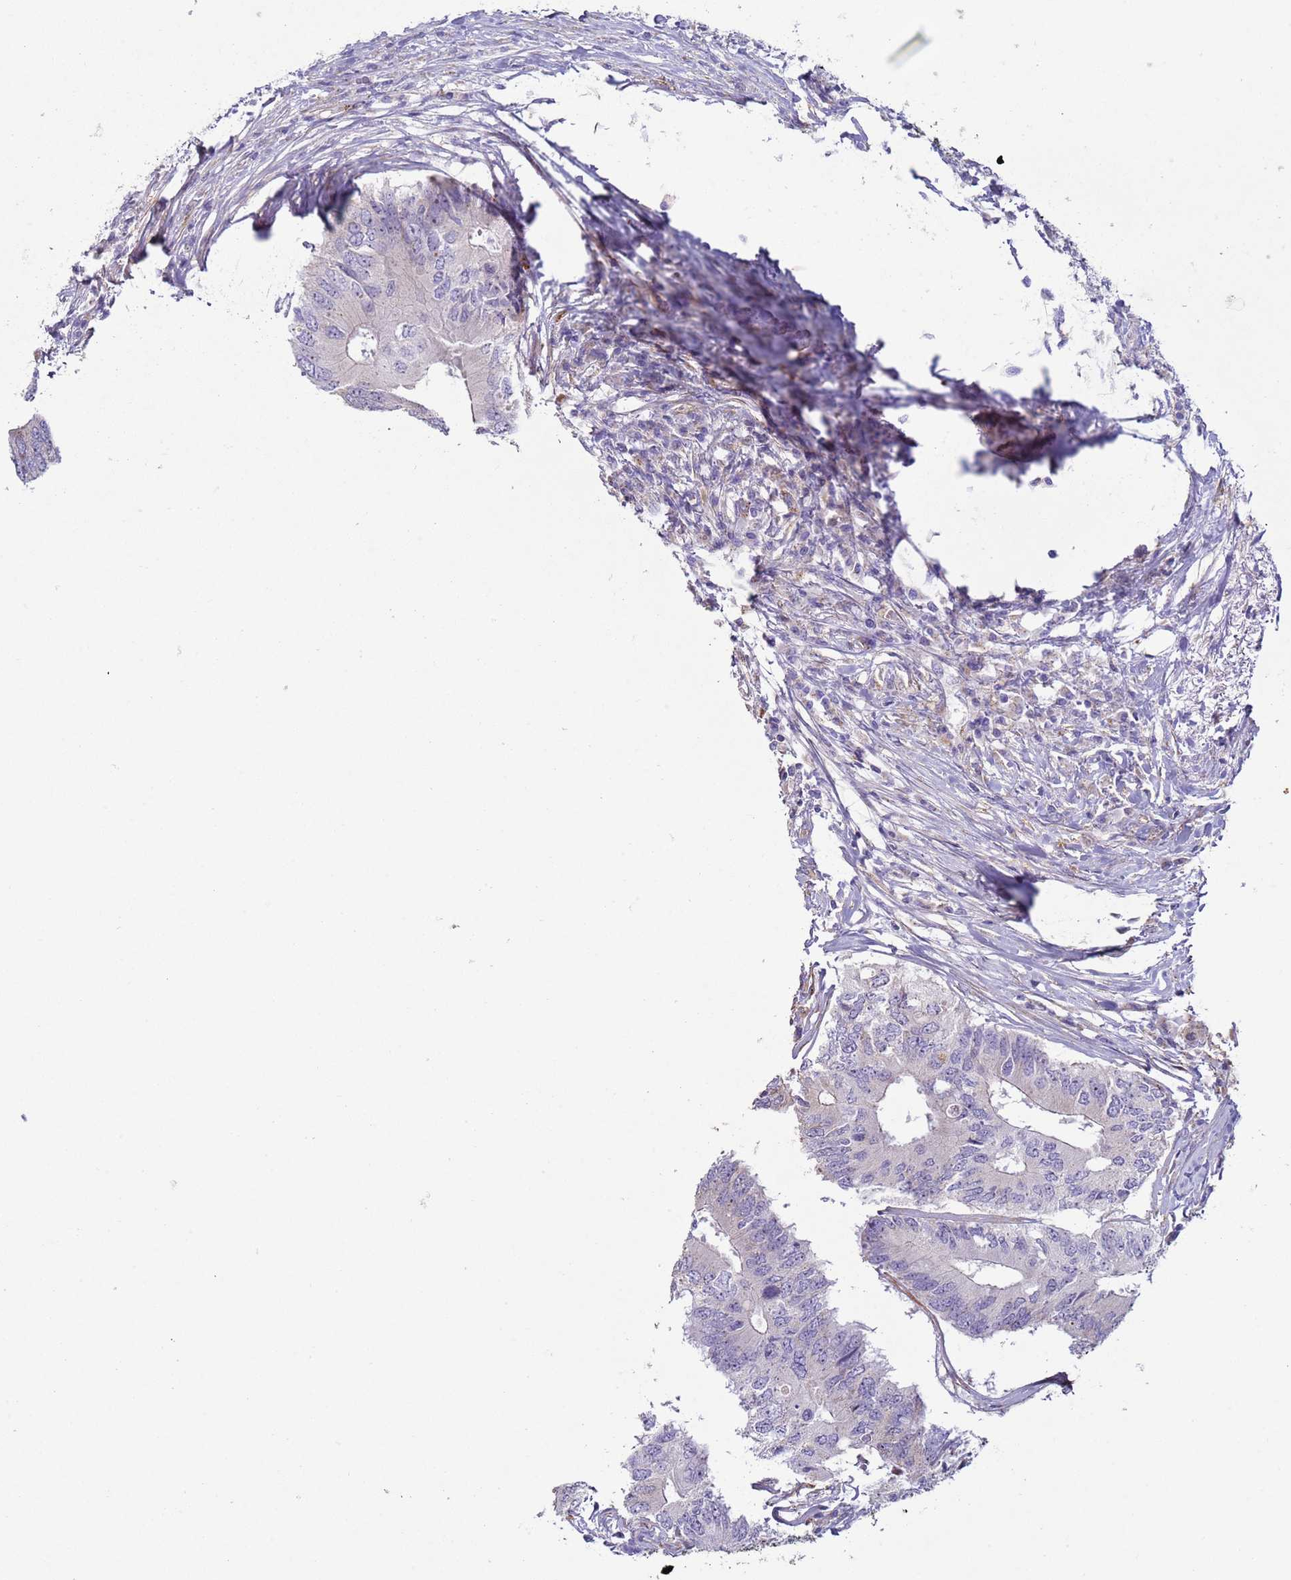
{"staining": {"intensity": "negative", "quantity": "none", "location": "none"}, "tissue": "colorectal cancer", "cell_type": "Tumor cells", "image_type": "cancer", "snomed": [{"axis": "morphology", "description": "Adenocarcinoma, NOS"}, {"axis": "topography", "description": "Colon"}], "caption": "An IHC histopathology image of adenocarcinoma (colorectal) is shown. There is no staining in tumor cells of adenocarcinoma (colorectal).", "gene": "HEATR1", "patient": {"sex": "male", "age": 71}}